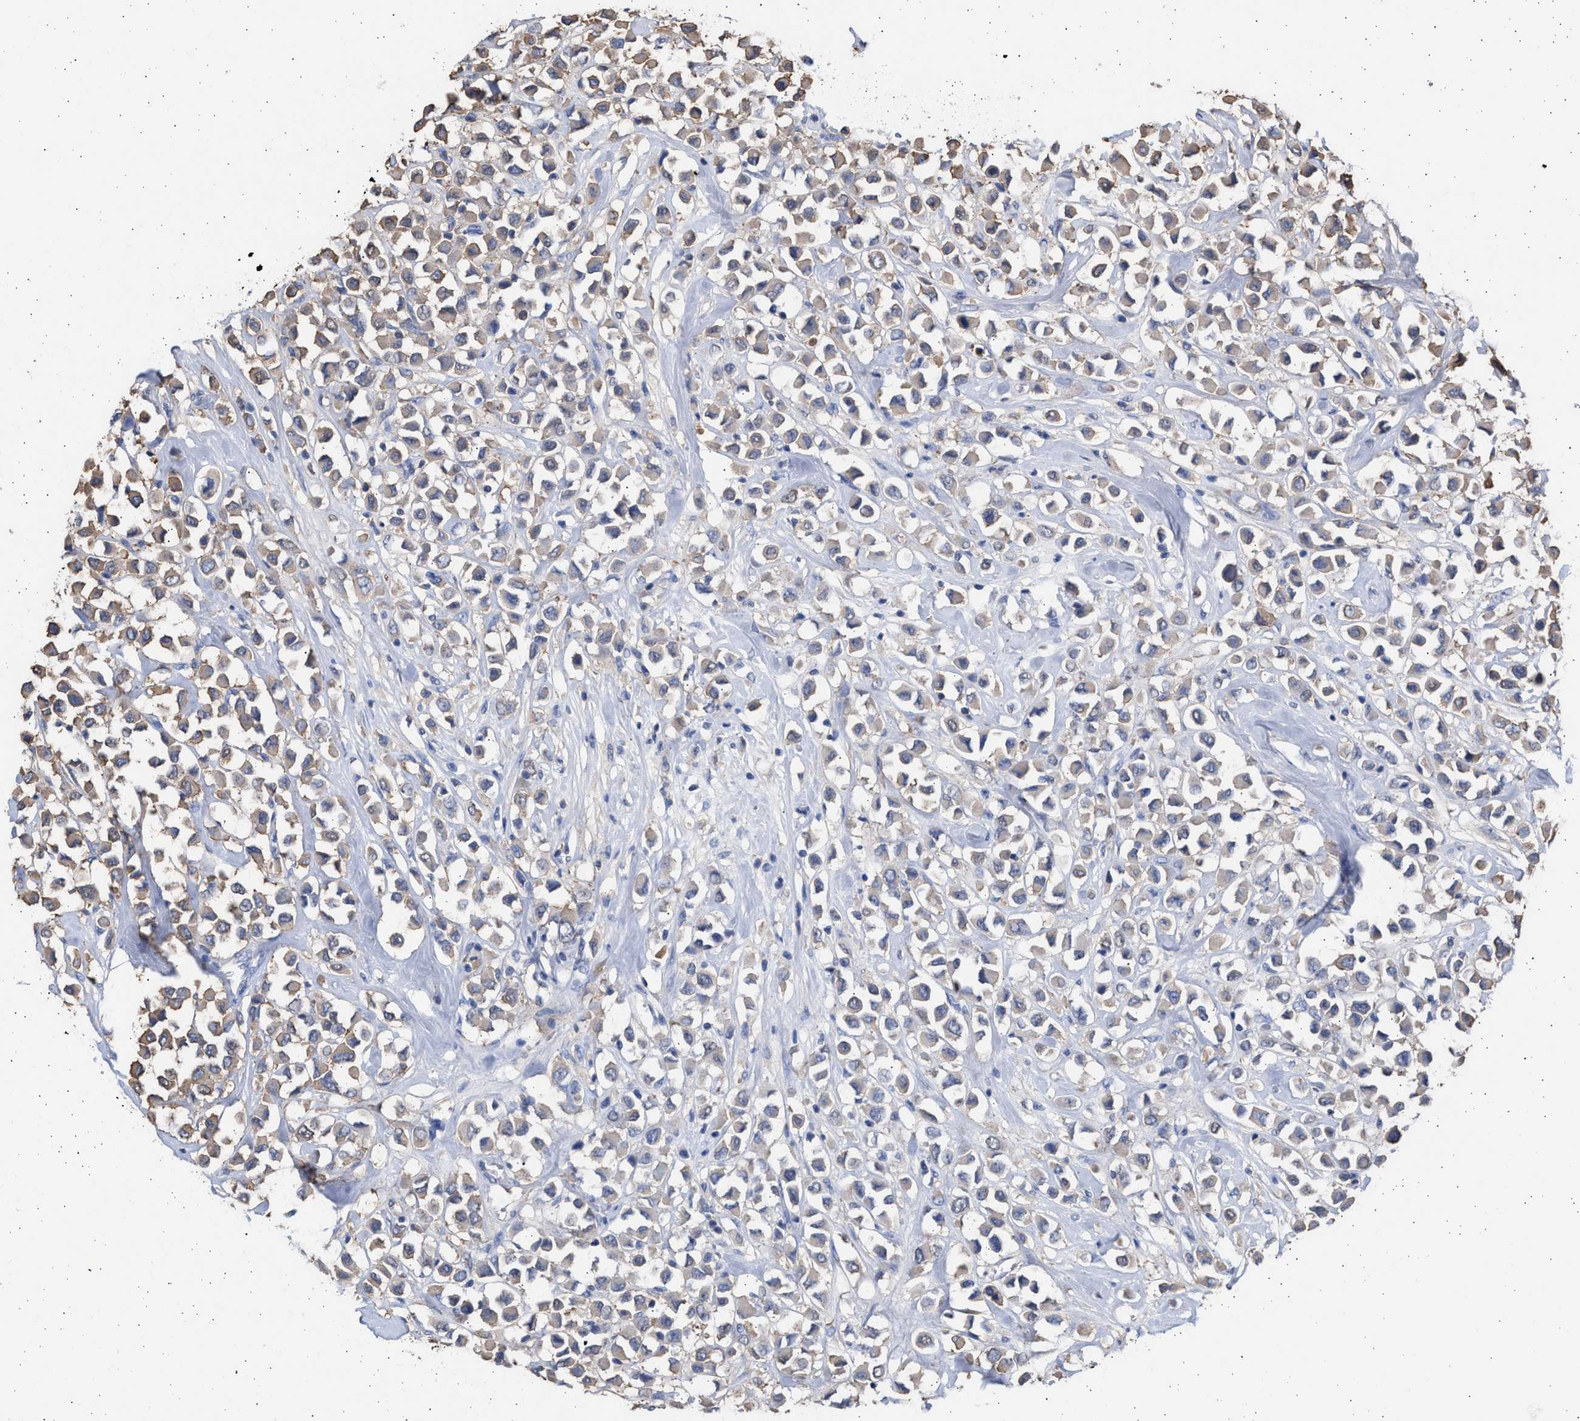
{"staining": {"intensity": "weak", "quantity": ">75%", "location": "cytoplasmic/membranous"}, "tissue": "breast cancer", "cell_type": "Tumor cells", "image_type": "cancer", "snomed": [{"axis": "morphology", "description": "Duct carcinoma"}, {"axis": "topography", "description": "Breast"}], "caption": "Approximately >75% of tumor cells in breast cancer display weak cytoplasmic/membranous protein staining as visualized by brown immunohistochemical staining.", "gene": "ALDOC", "patient": {"sex": "female", "age": 61}}